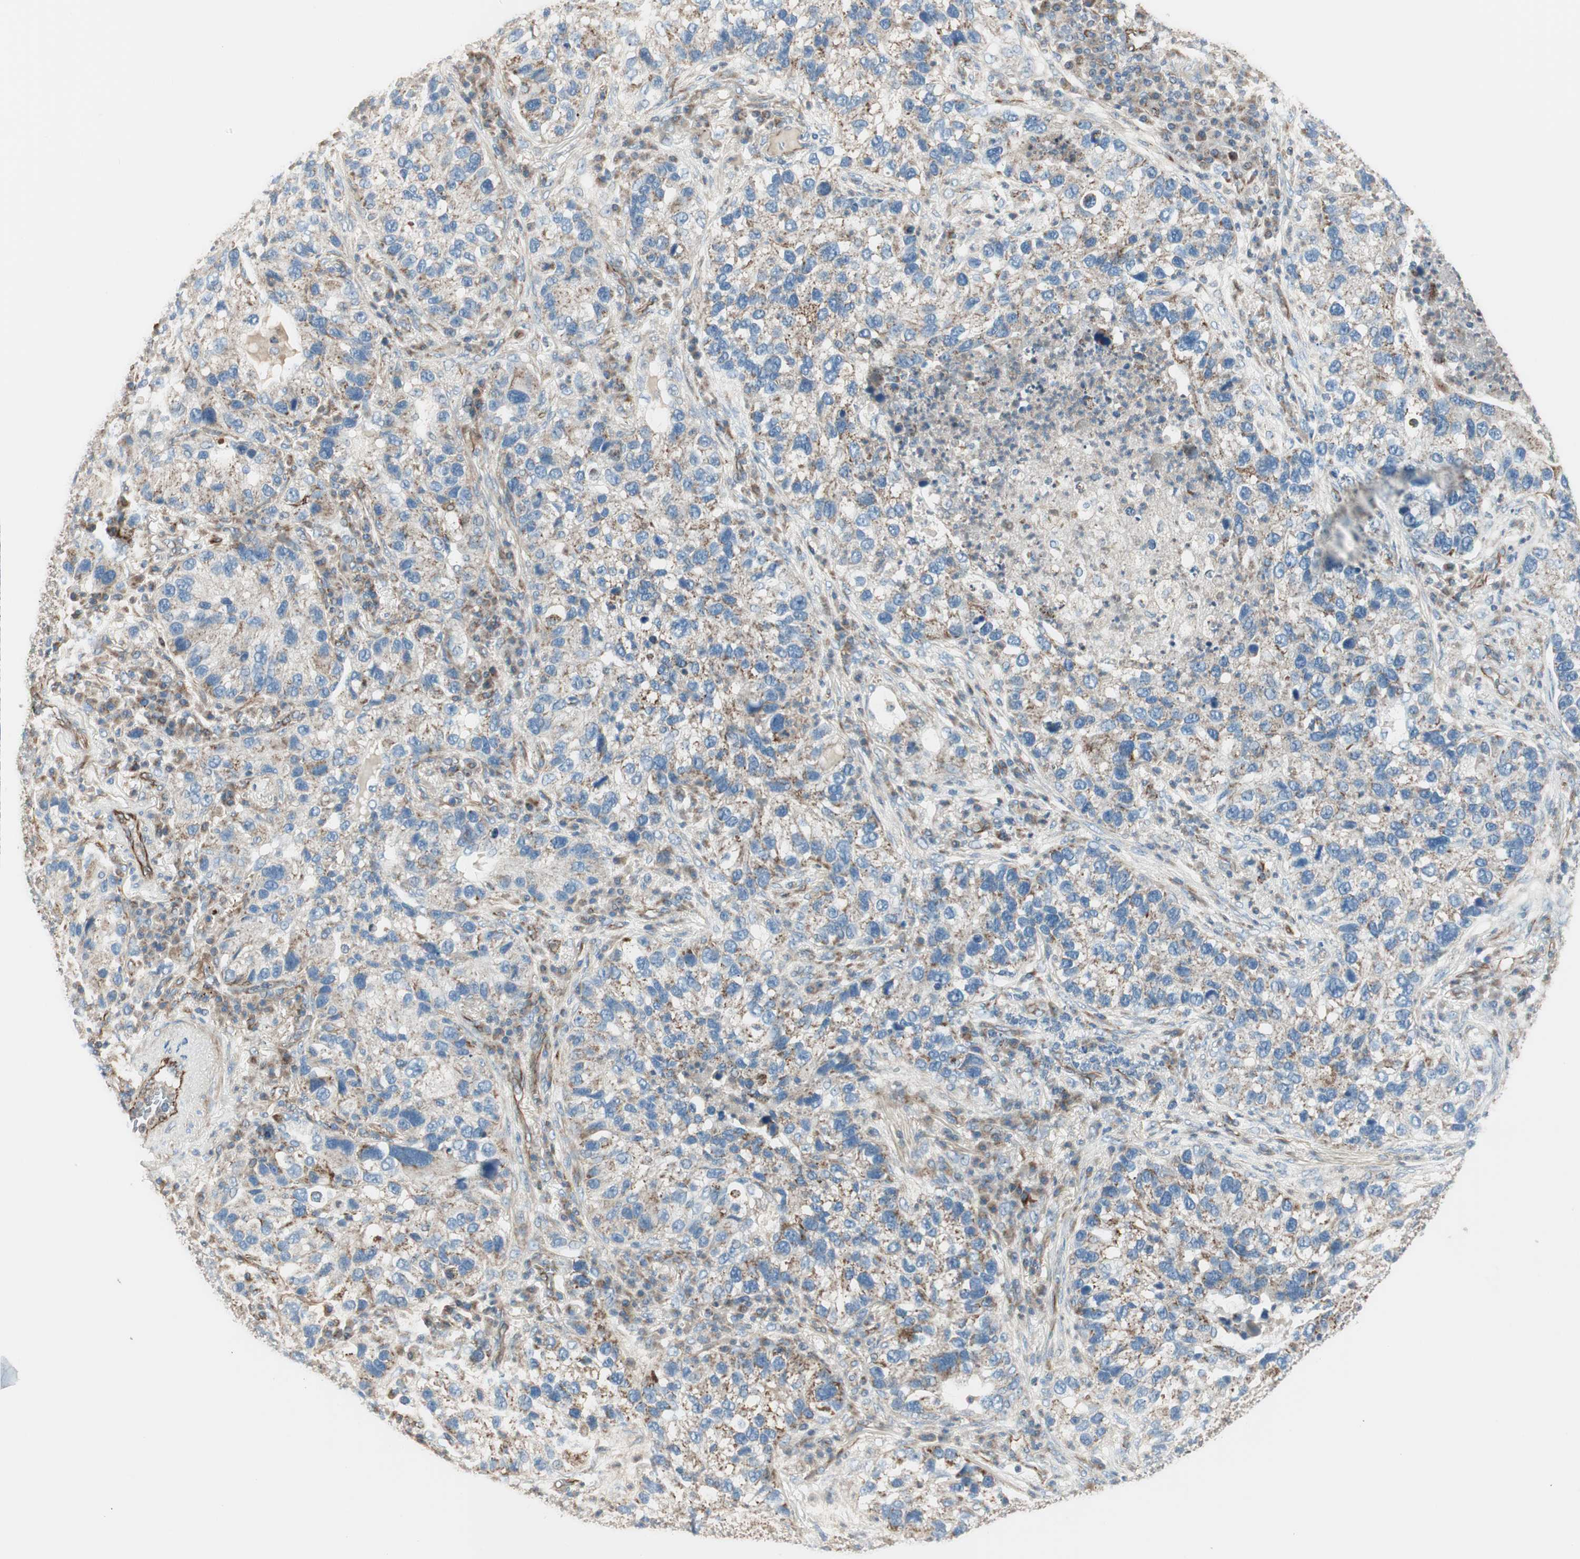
{"staining": {"intensity": "weak", "quantity": "25%-75%", "location": "cytoplasmic/membranous"}, "tissue": "lung cancer", "cell_type": "Tumor cells", "image_type": "cancer", "snomed": [{"axis": "morphology", "description": "Normal tissue, NOS"}, {"axis": "morphology", "description": "Adenocarcinoma, NOS"}, {"axis": "topography", "description": "Bronchus"}, {"axis": "topography", "description": "Lung"}], "caption": "The photomicrograph shows staining of adenocarcinoma (lung), revealing weak cytoplasmic/membranous protein staining (brown color) within tumor cells.", "gene": "SRCIN1", "patient": {"sex": "male", "age": 54}}